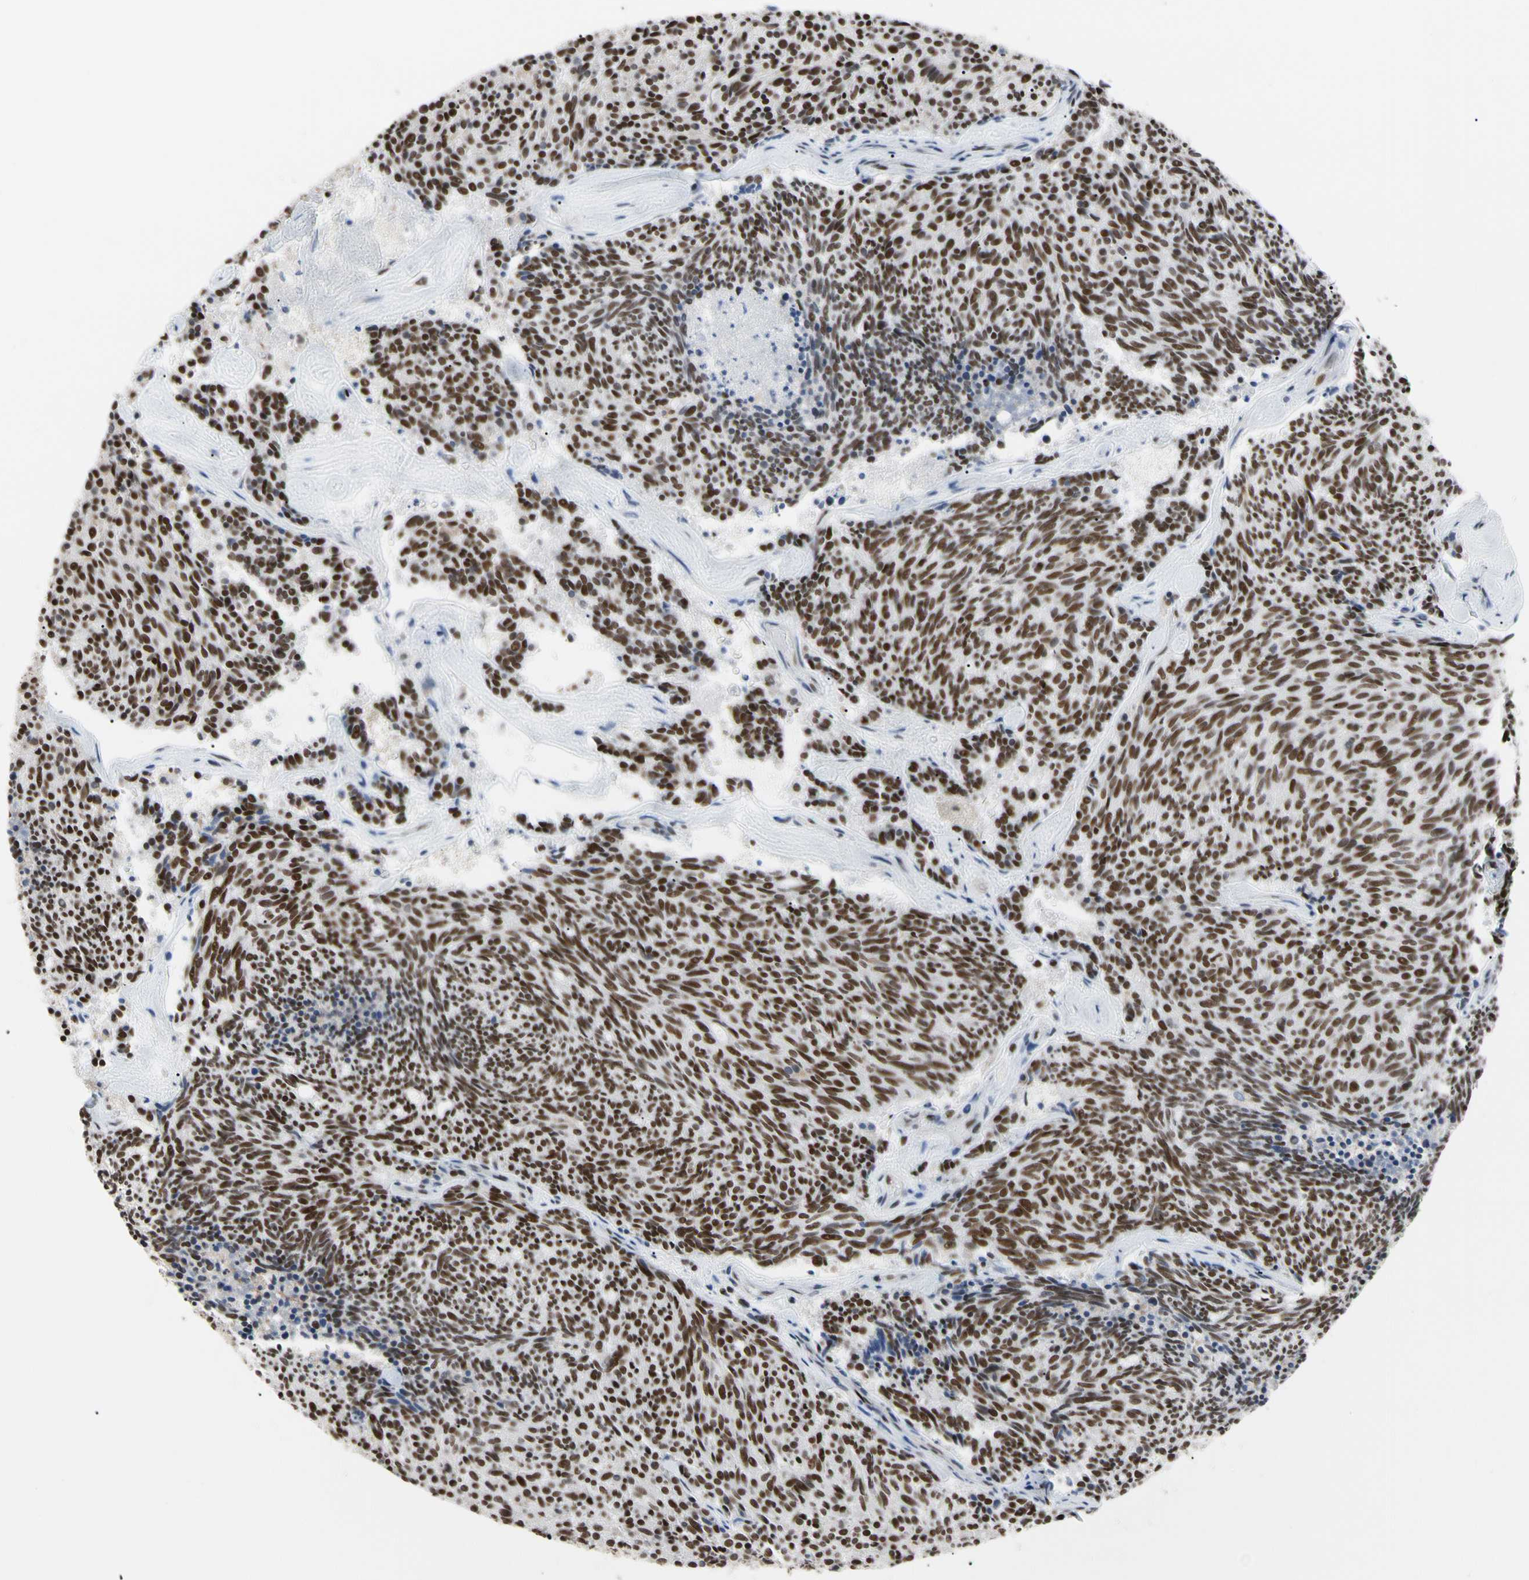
{"staining": {"intensity": "strong", "quantity": ">75%", "location": "nuclear"}, "tissue": "carcinoid", "cell_type": "Tumor cells", "image_type": "cancer", "snomed": [{"axis": "morphology", "description": "Carcinoid, malignant, NOS"}, {"axis": "topography", "description": "Pancreas"}], "caption": "Human carcinoid (malignant) stained for a protein (brown) demonstrates strong nuclear positive staining in approximately >75% of tumor cells.", "gene": "FAM98B", "patient": {"sex": "female", "age": 54}}